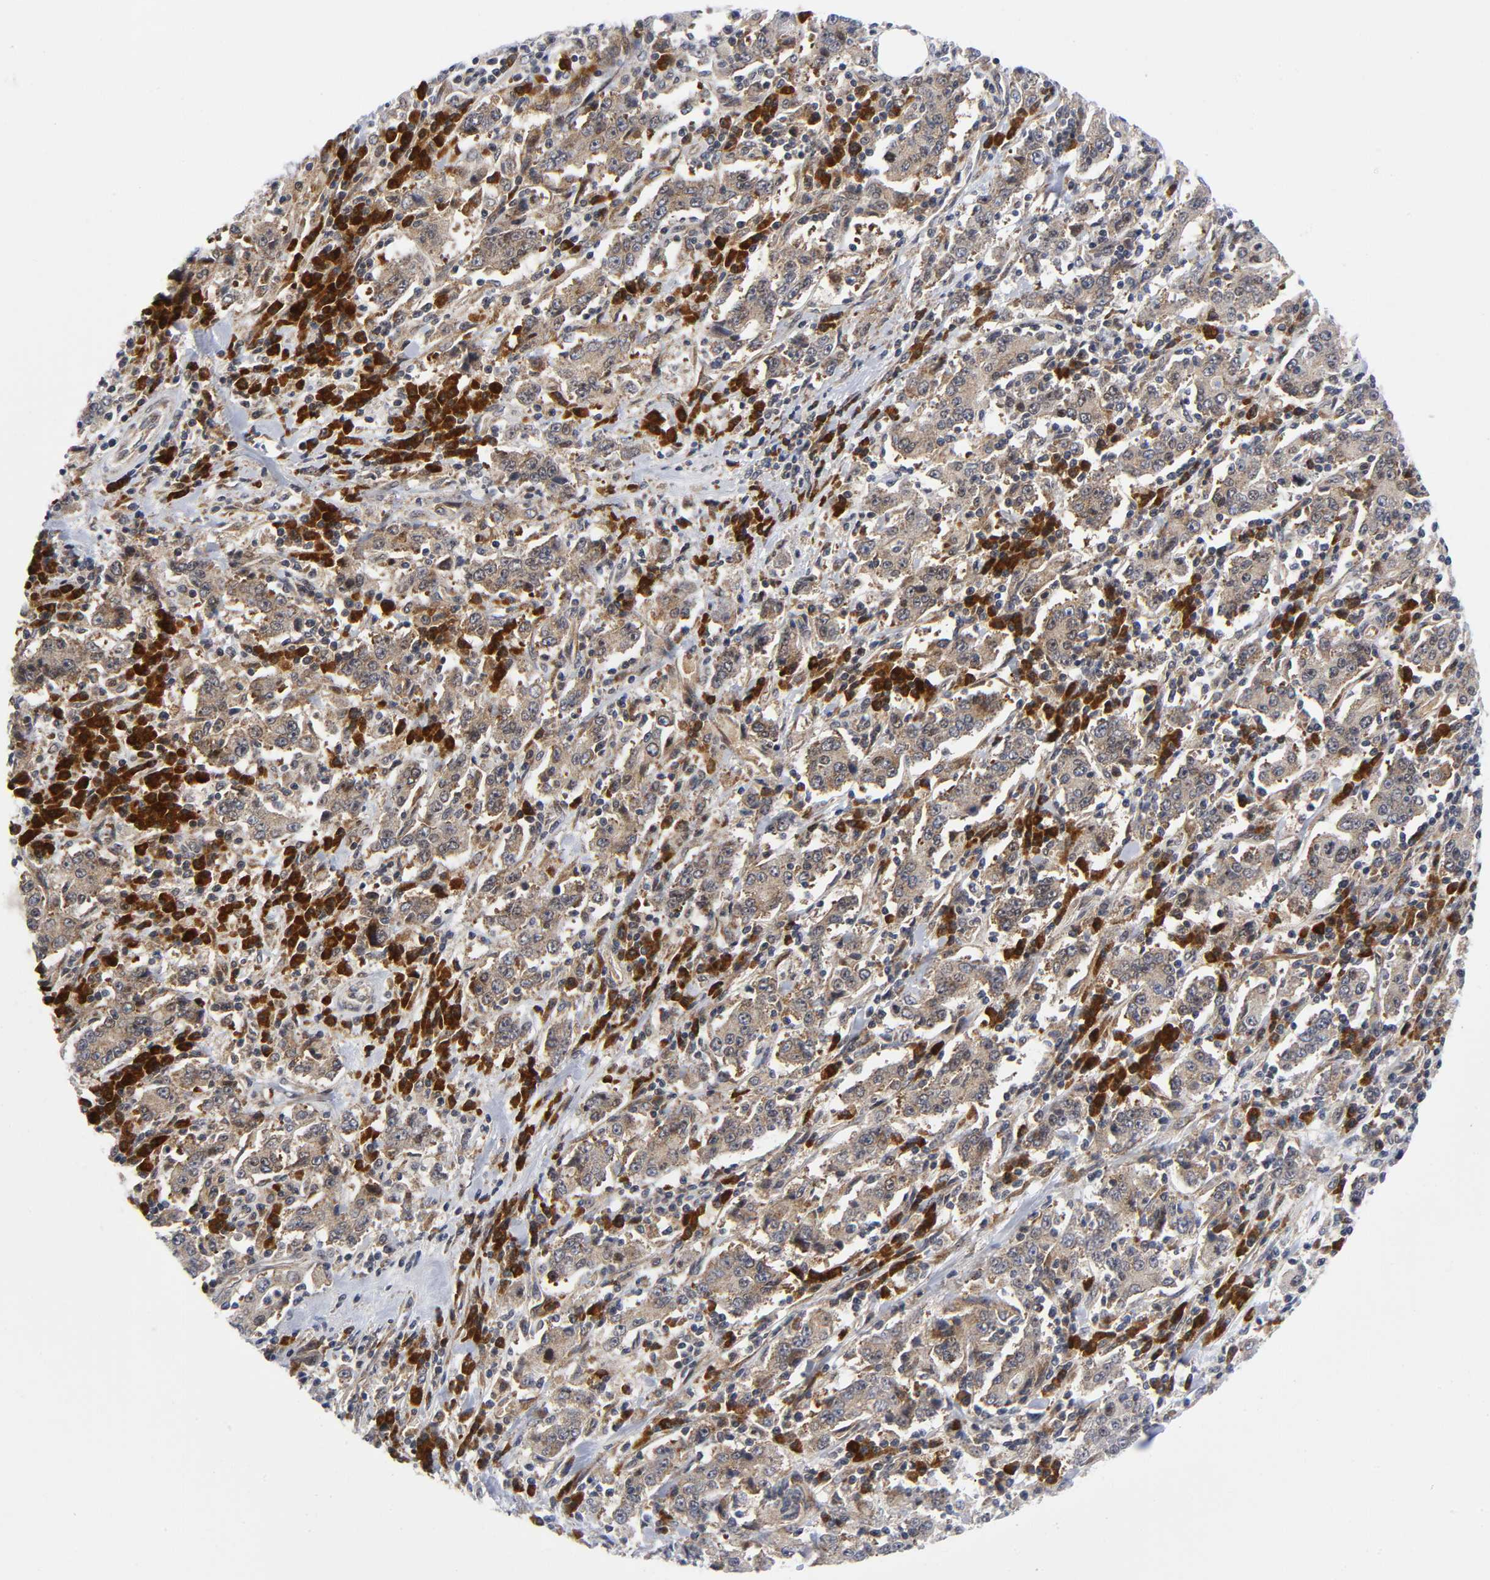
{"staining": {"intensity": "moderate", "quantity": ">75%", "location": "cytoplasmic/membranous"}, "tissue": "stomach cancer", "cell_type": "Tumor cells", "image_type": "cancer", "snomed": [{"axis": "morphology", "description": "Normal tissue, NOS"}, {"axis": "morphology", "description": "Adenocarcinoma, NOS"}, {"axis": "topography", "description": "Stomach, upper"}, {"axis": "topography", "description": "Stomach"}], "caption": "Immunohistochemistry (IHC) of human stomach cancer shows medium levels of moderate cytoplasmic/membranous staining in about >75% of tumor cells. The protein is stained brown, and the nuclei are stained in blue (DAB IHC with brightfield microscopy, high magnification).", "gene": "EIF5", "patient": {"sex": "male", "age": 59}}